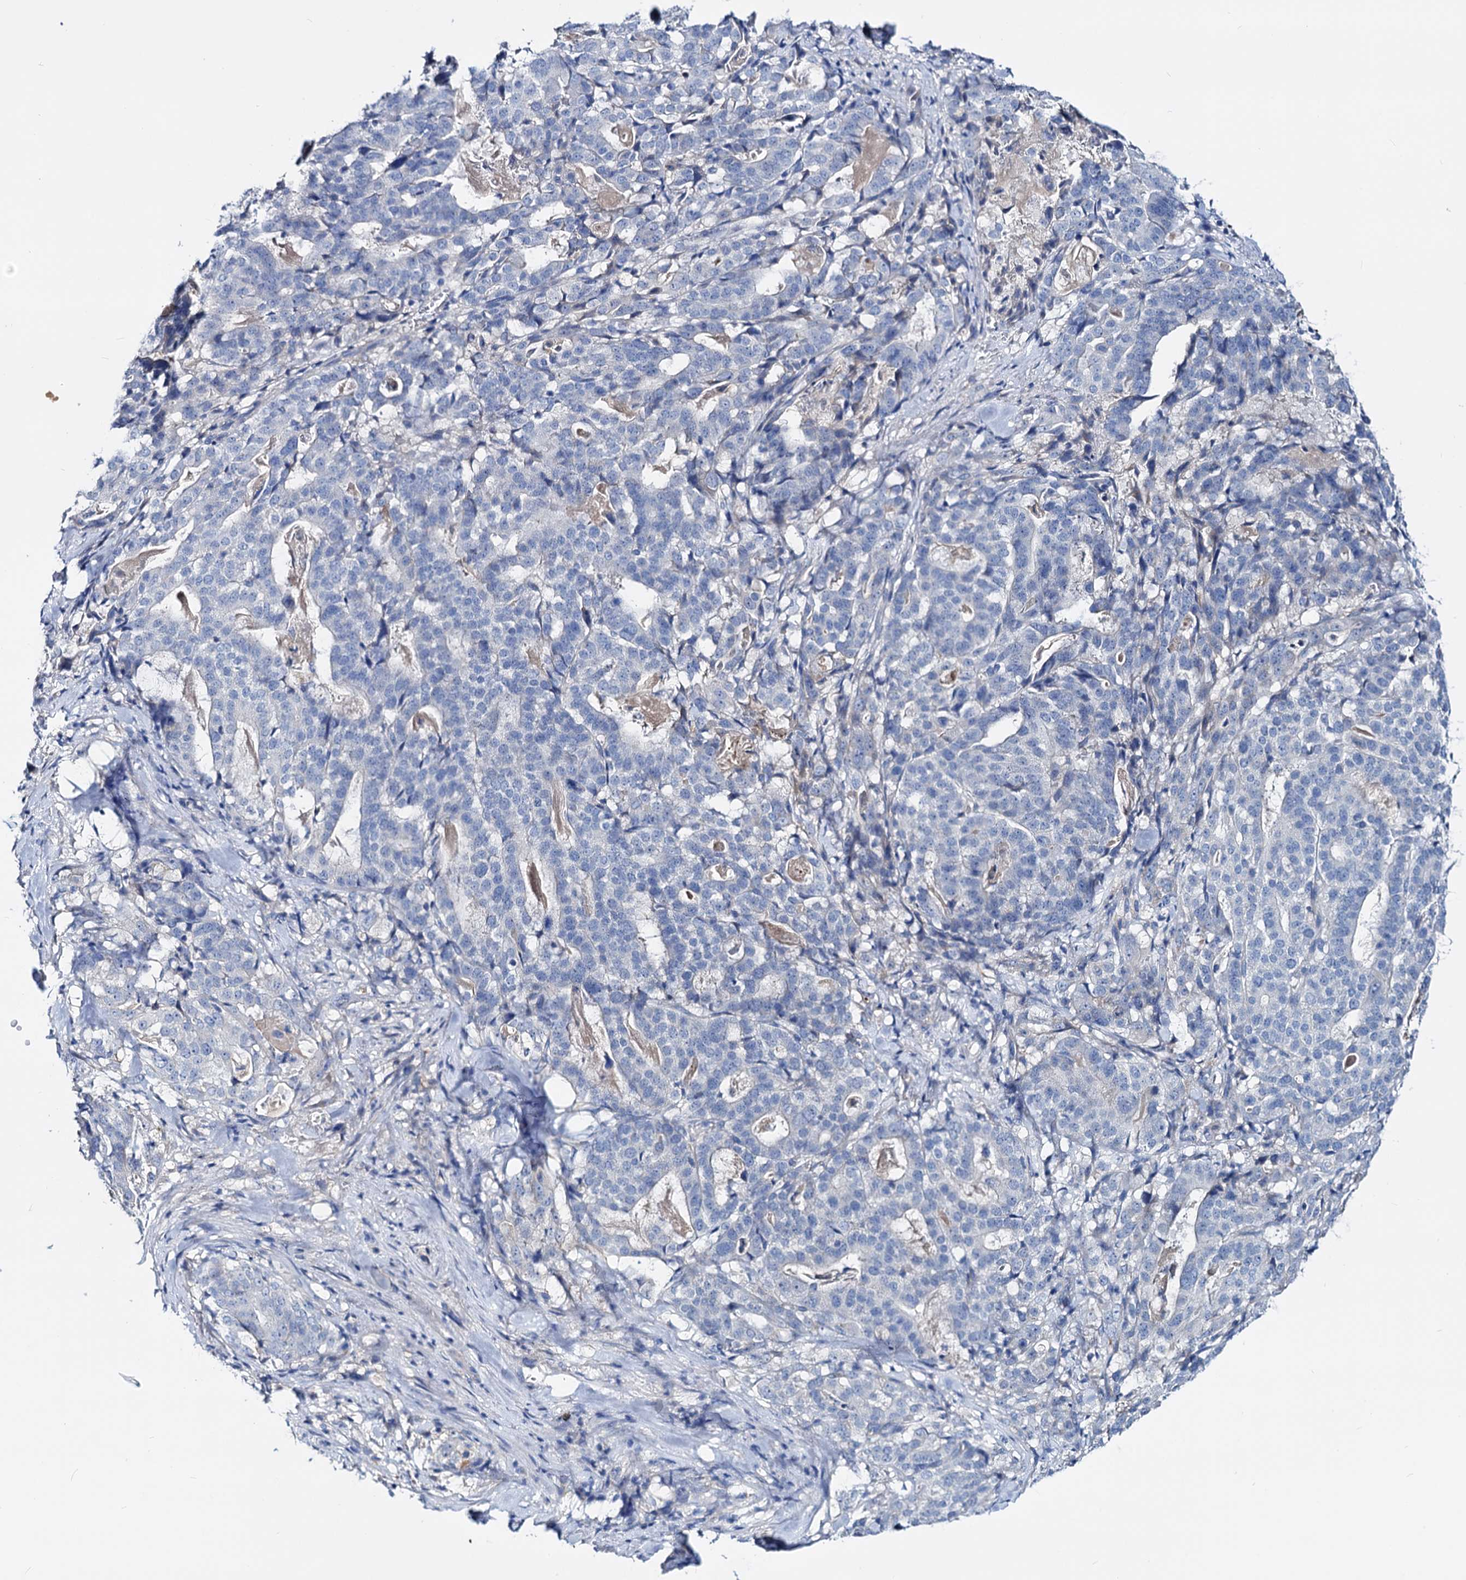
{"staining": {"intensity": "negative", "quantity": "none", "location": "none"}, "tissue": "stomach cancer", "cell_type": "Tumor cells", "image_type": "cancer", "snomed": [{"axis": "morphology", "description": "Adenocarcinoma, NOS"}, {"axis": "topography", "description": "Stomach"}], "caption": "High magnification brightfield microscopy of stomach adenocarcinoma stained with DAB (brown) and counterstained with hematoxylin (blue): tumor cells show no significant positivity. Brightfield microscopy of immunohistochemistry (IHC) stained with DAB (brown) and hematoxylin (blue), captured at high magnification.", "gene": "DYDC2", "patient": {"sex": "male", "age": 48}}